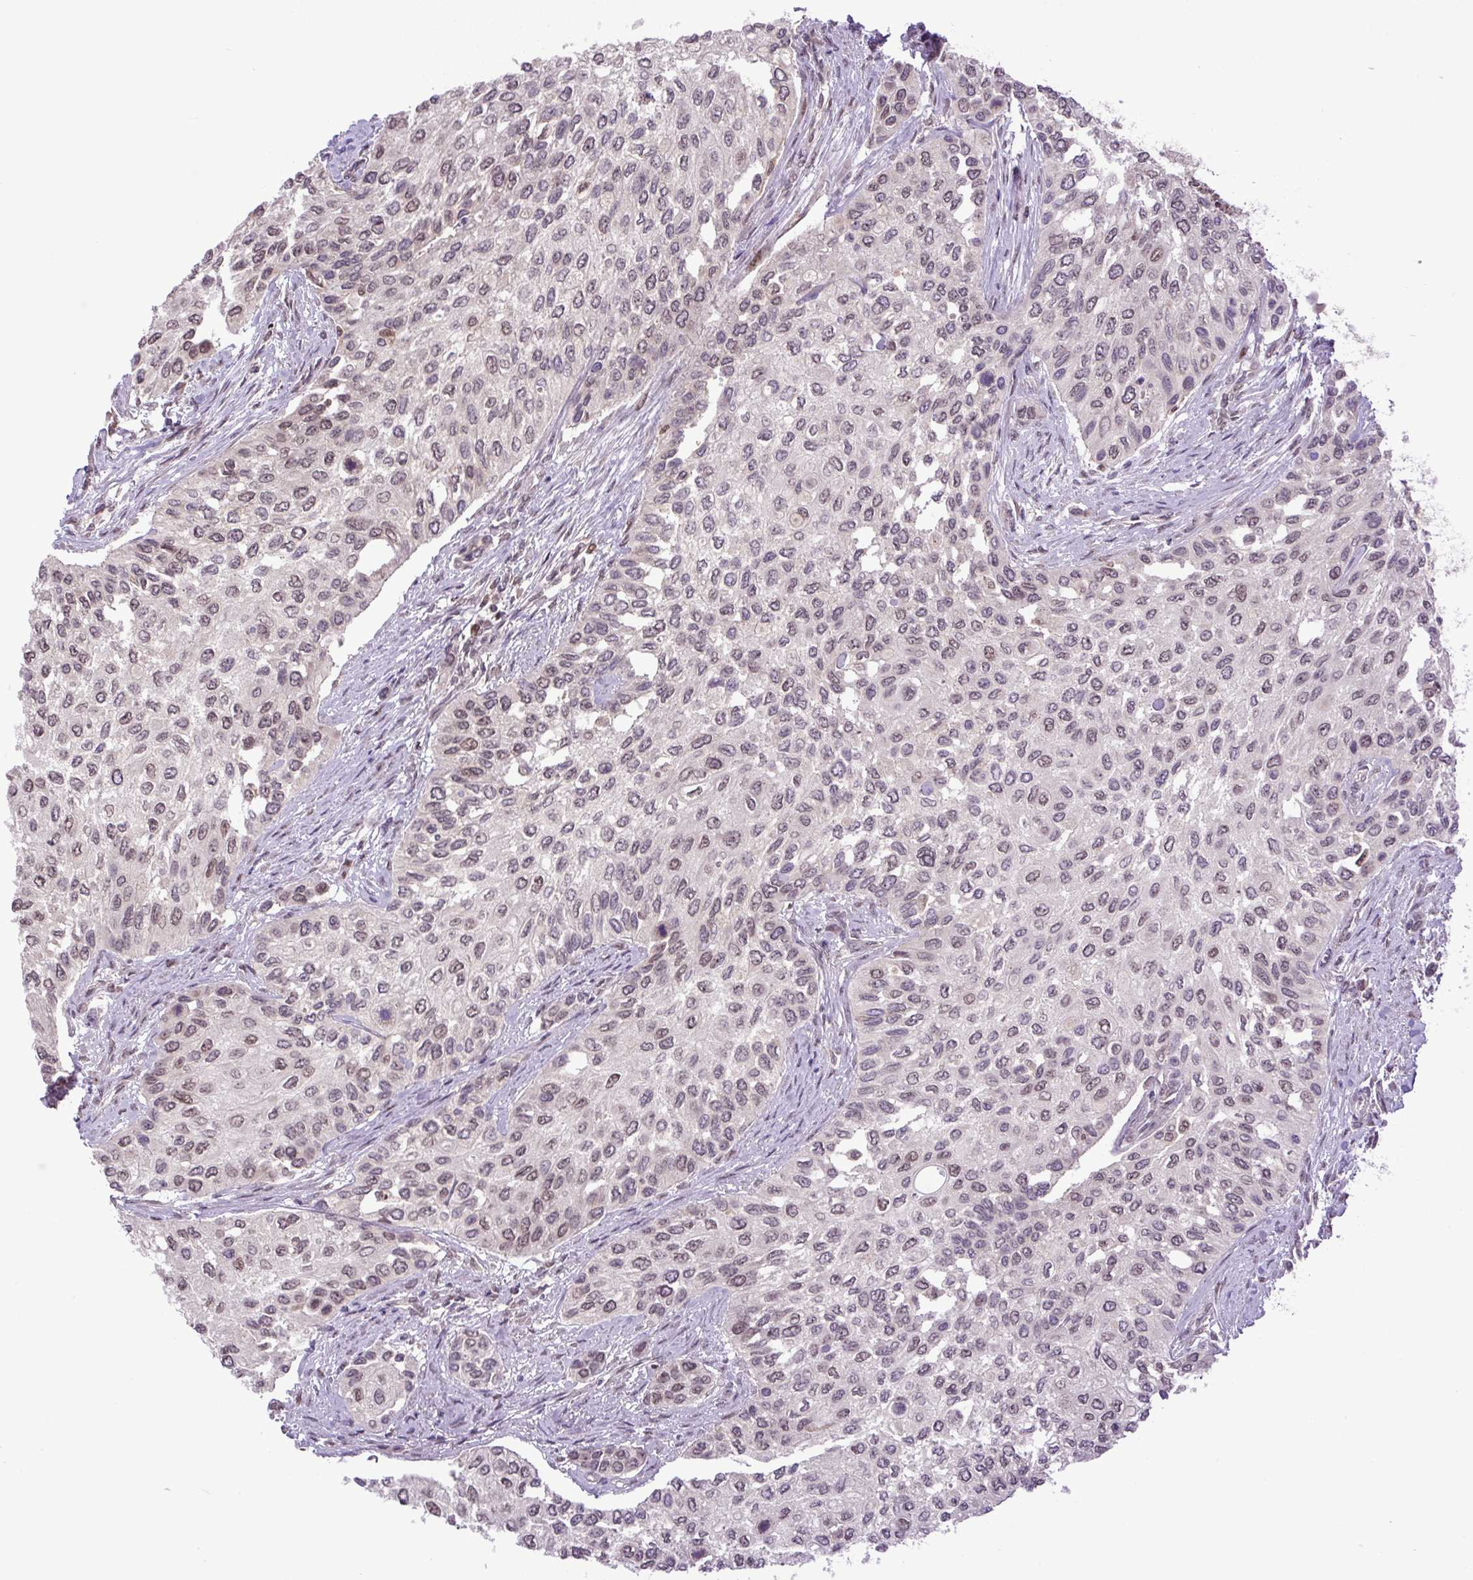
{"staining": {"intensity": "weak", "quantity": ">75%", "location": "nuclear"}, "tissue": "urothelial cancer", "cell_type": "Tumor cells", "image_type": "cancer", "snomed": [{"axis": "morphology", "description": "Normal tissue, NOS"}, {"axis": "morphology", "description": "Urothelial carcinoma, High grade"}, {"axis": "topography", "description": "Vascular tissue"}, {"axis": "topography", "description": "Urinary bladder"}], "caption": "IHC of urothelial cancer shows low levels of weak nuclear positivity in about >75% of tumor cells. Using DAB (brown) and hematoxylin (blue) stains, captured at high magnification using brightfield microscopy.", "gene": "KPNA1", "patient": {"sex": "female", "age": 56}}